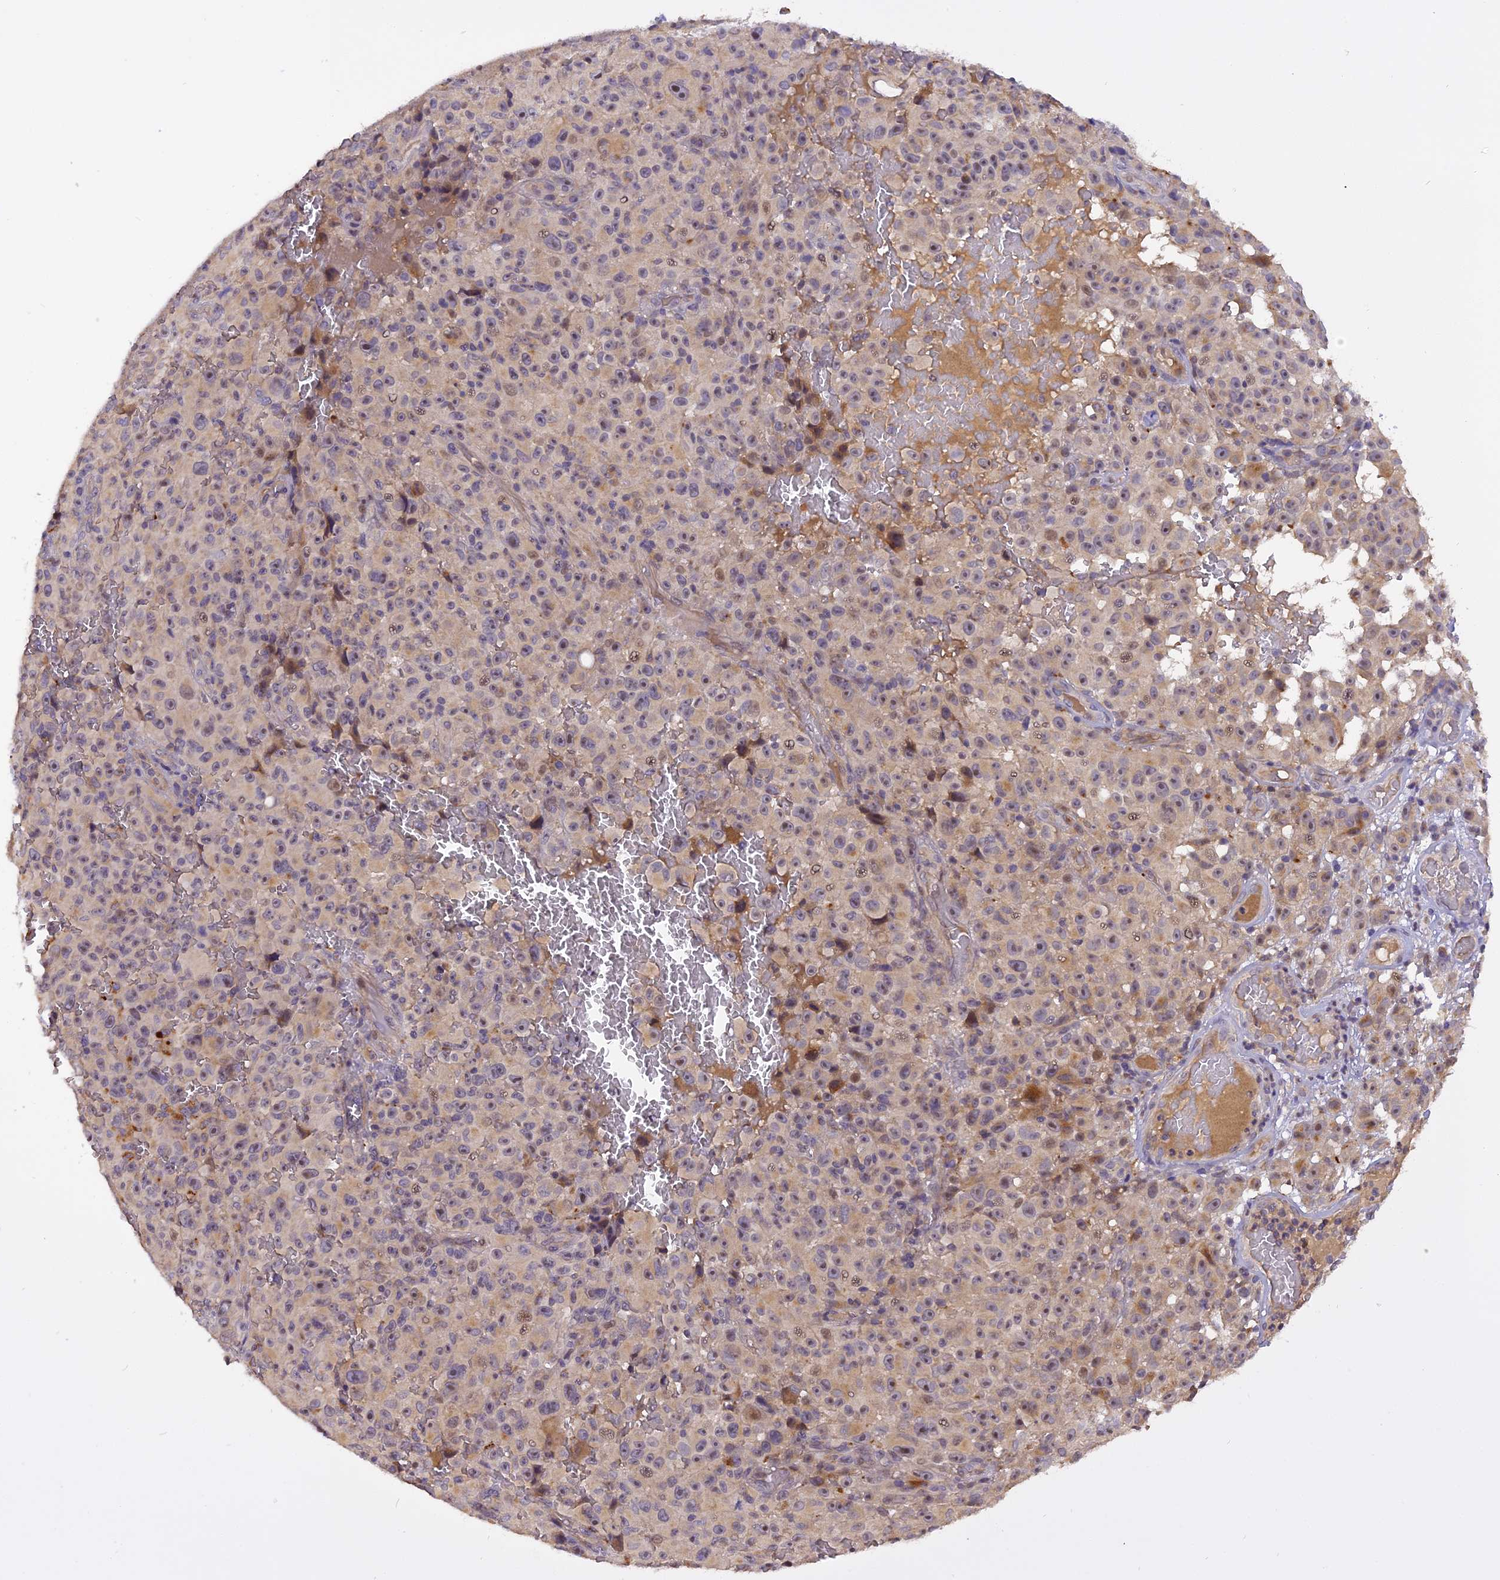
{"staining": {"intensity": "weak", "quantity": "25%-75%", "location": "cytoplasmic/membranous,nuclear"}, "tissue": "melanoma", "cell_type": "Tumor cells", "image_type": "cancer", "snomed": [{"axis": "morphology", "description": "Malignant melanoma, NOS"}, {"axis": "topography", "description": "Skin"}], "caption": "The histopathology image shows a brown stain indicating the presence of a protein in the cytoplasmic/membranous and nuclear of tumor cells in malignant melanoma.", "gene": "FNIP2", "patient": {"sex": "female", "age": 82}}